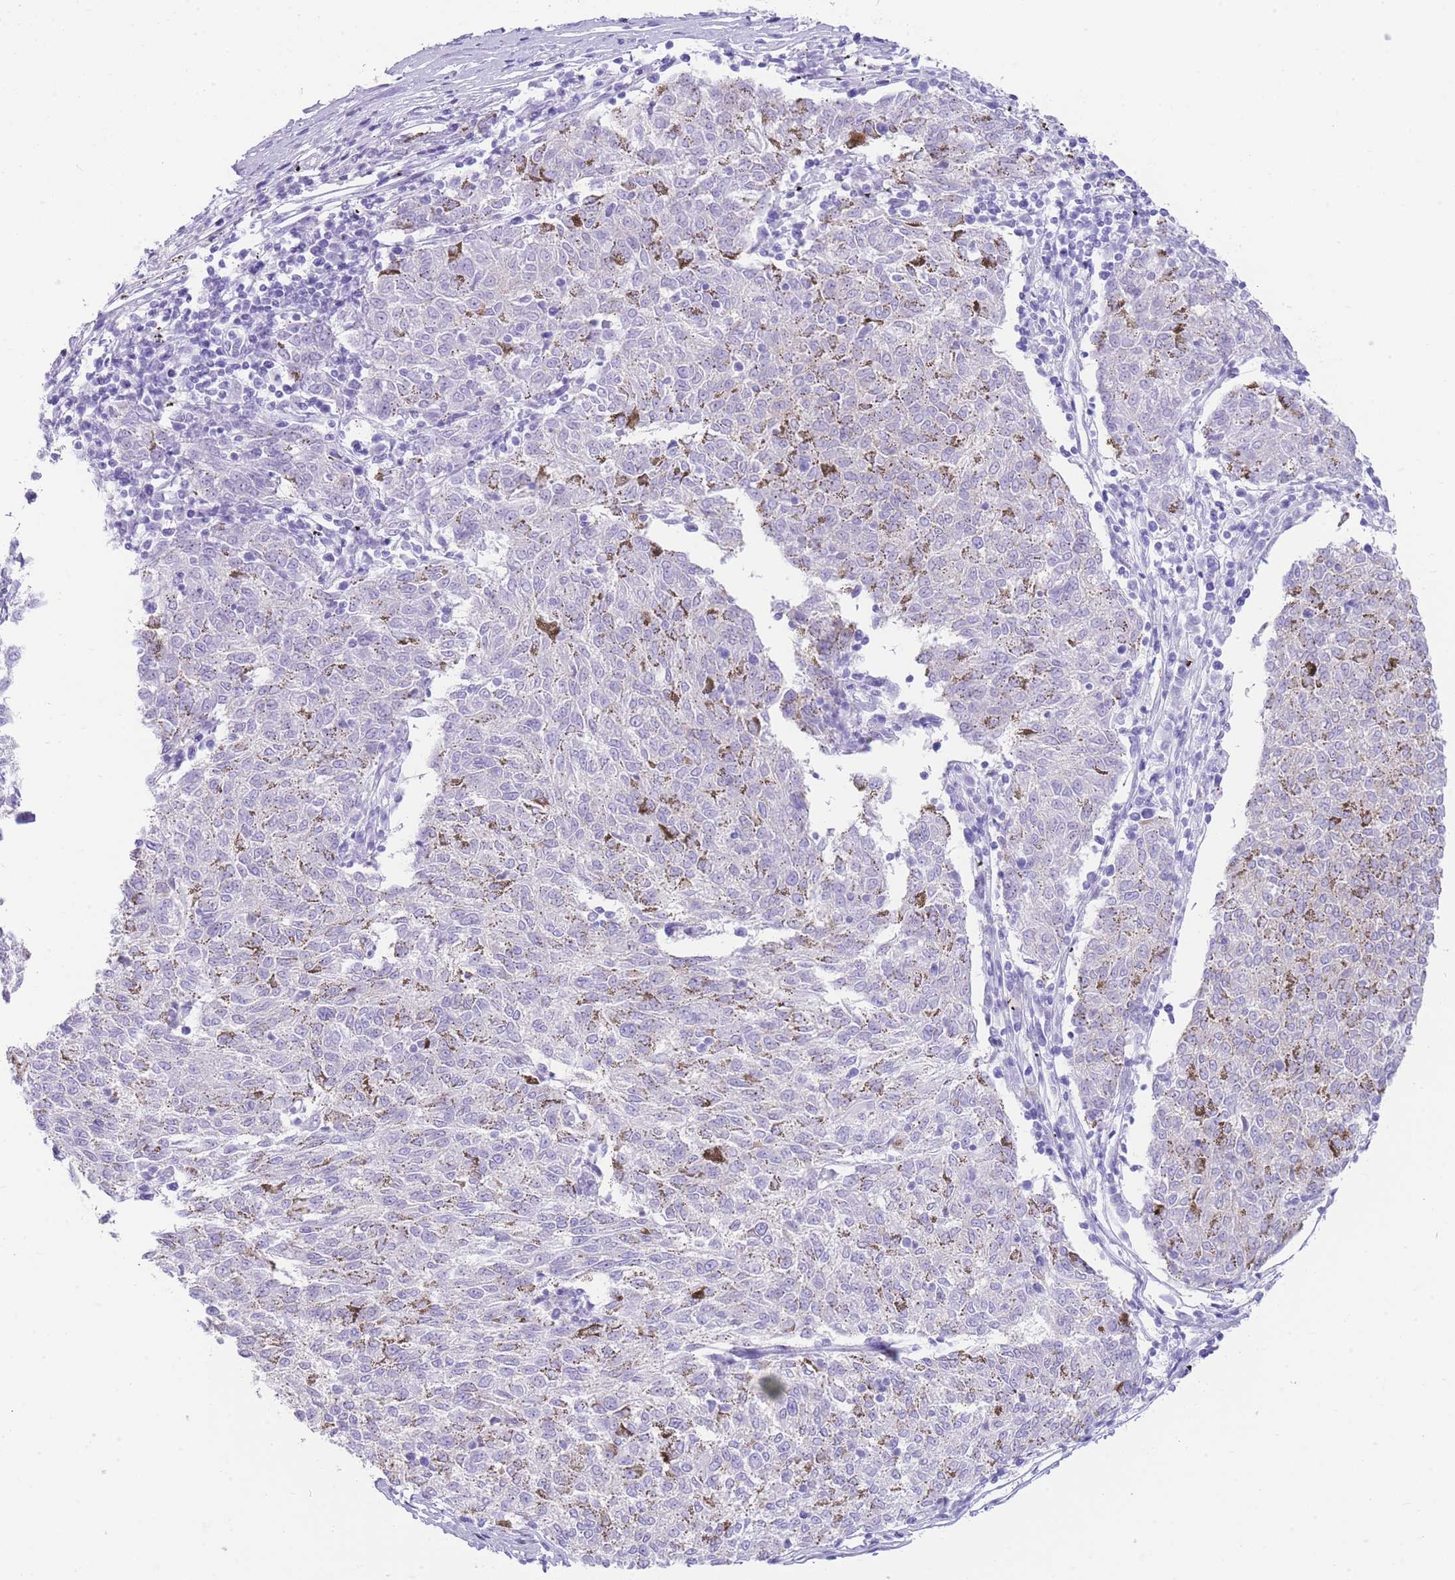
{"staining": {"intensity": "negative", "quantity": "none", "location": "none"}, "tissue": "melanoma", "cell_type": "Tumor cells", "image_type": "cancer", "snomed": [{"axis": "morphology", "description": "Malignant melanoma, NOS"}, {"axis": "topography", "description": "Skin"}], "caption": "This is an immunohistochemistry photomicrograph of human melanoma. There is no staining in tumor cells.", "gene": "ELOA2", "patient": {"sex": "female", "age": 72}}